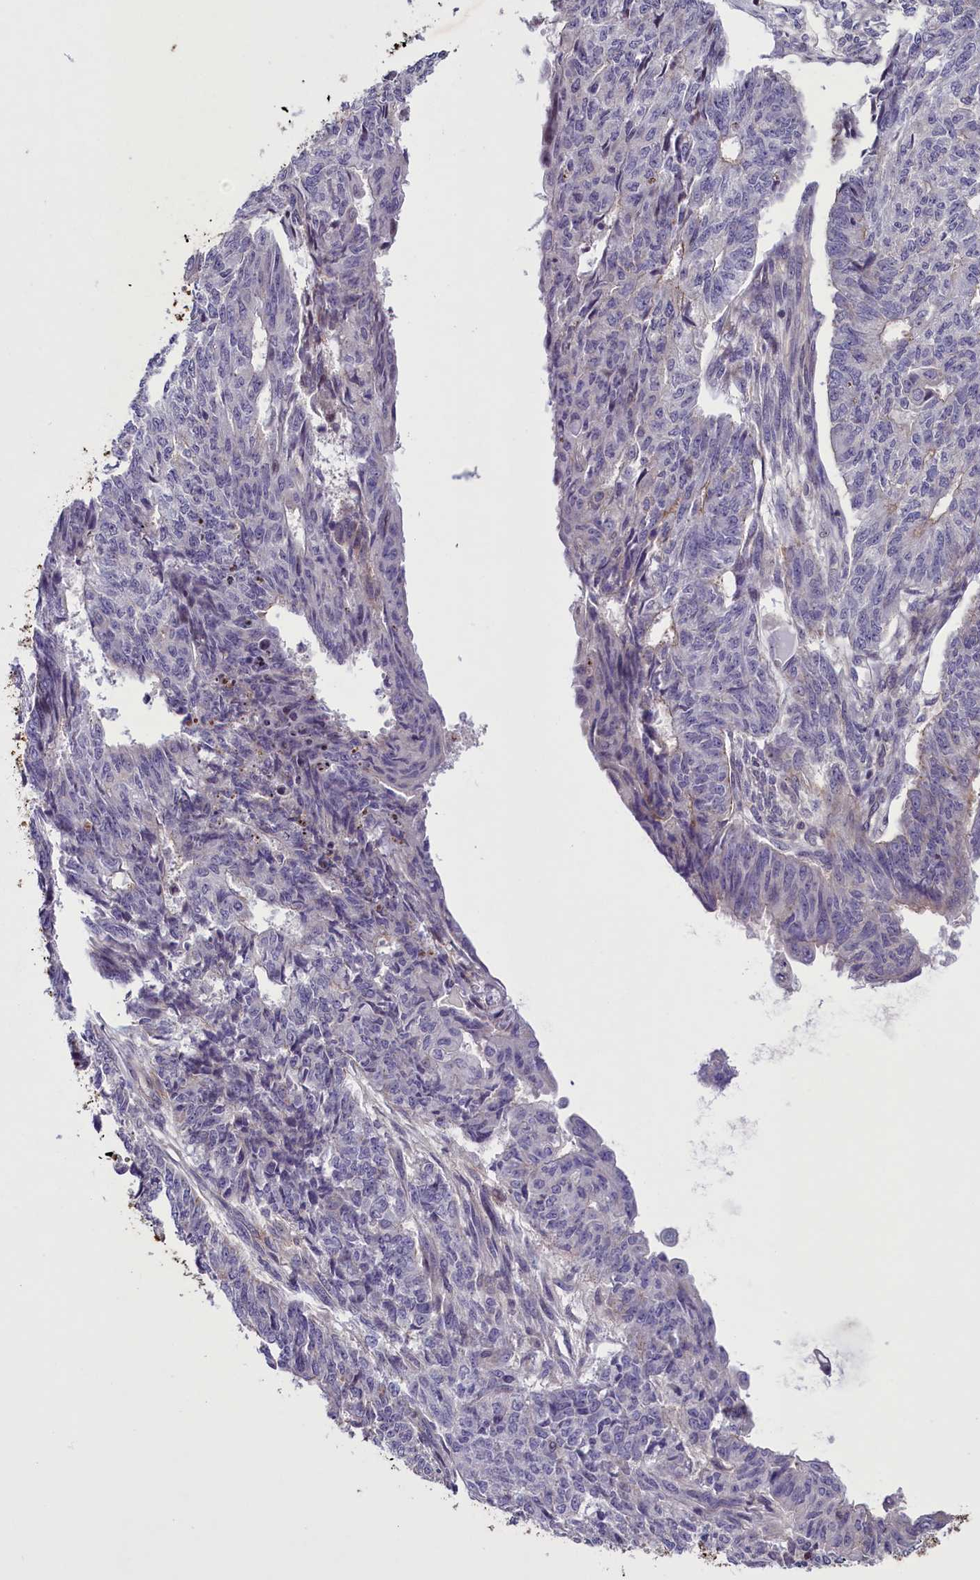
{"staining": {"intensity": "negative", "quantity": "none", "location": "none"}, "tissue": "endometrial cancer", "cell_type": "Tumor cells", "image_type": "cancer", "snomed": [{"axis": "morphology", "description": "Adenocarcinoma, NOS"}, {"axis": "topography", "description": "Endometrium"}], "caption": "There is no significant staining in tumor cells of endometrial cancer. (Brightfield microscopy of DAB (3,3'-diaminobenzidine) immunohistochemistry (IHC) at high magnification).", "gene": "MAN2C1", "patient": {"sex": "female", "age": 32}}